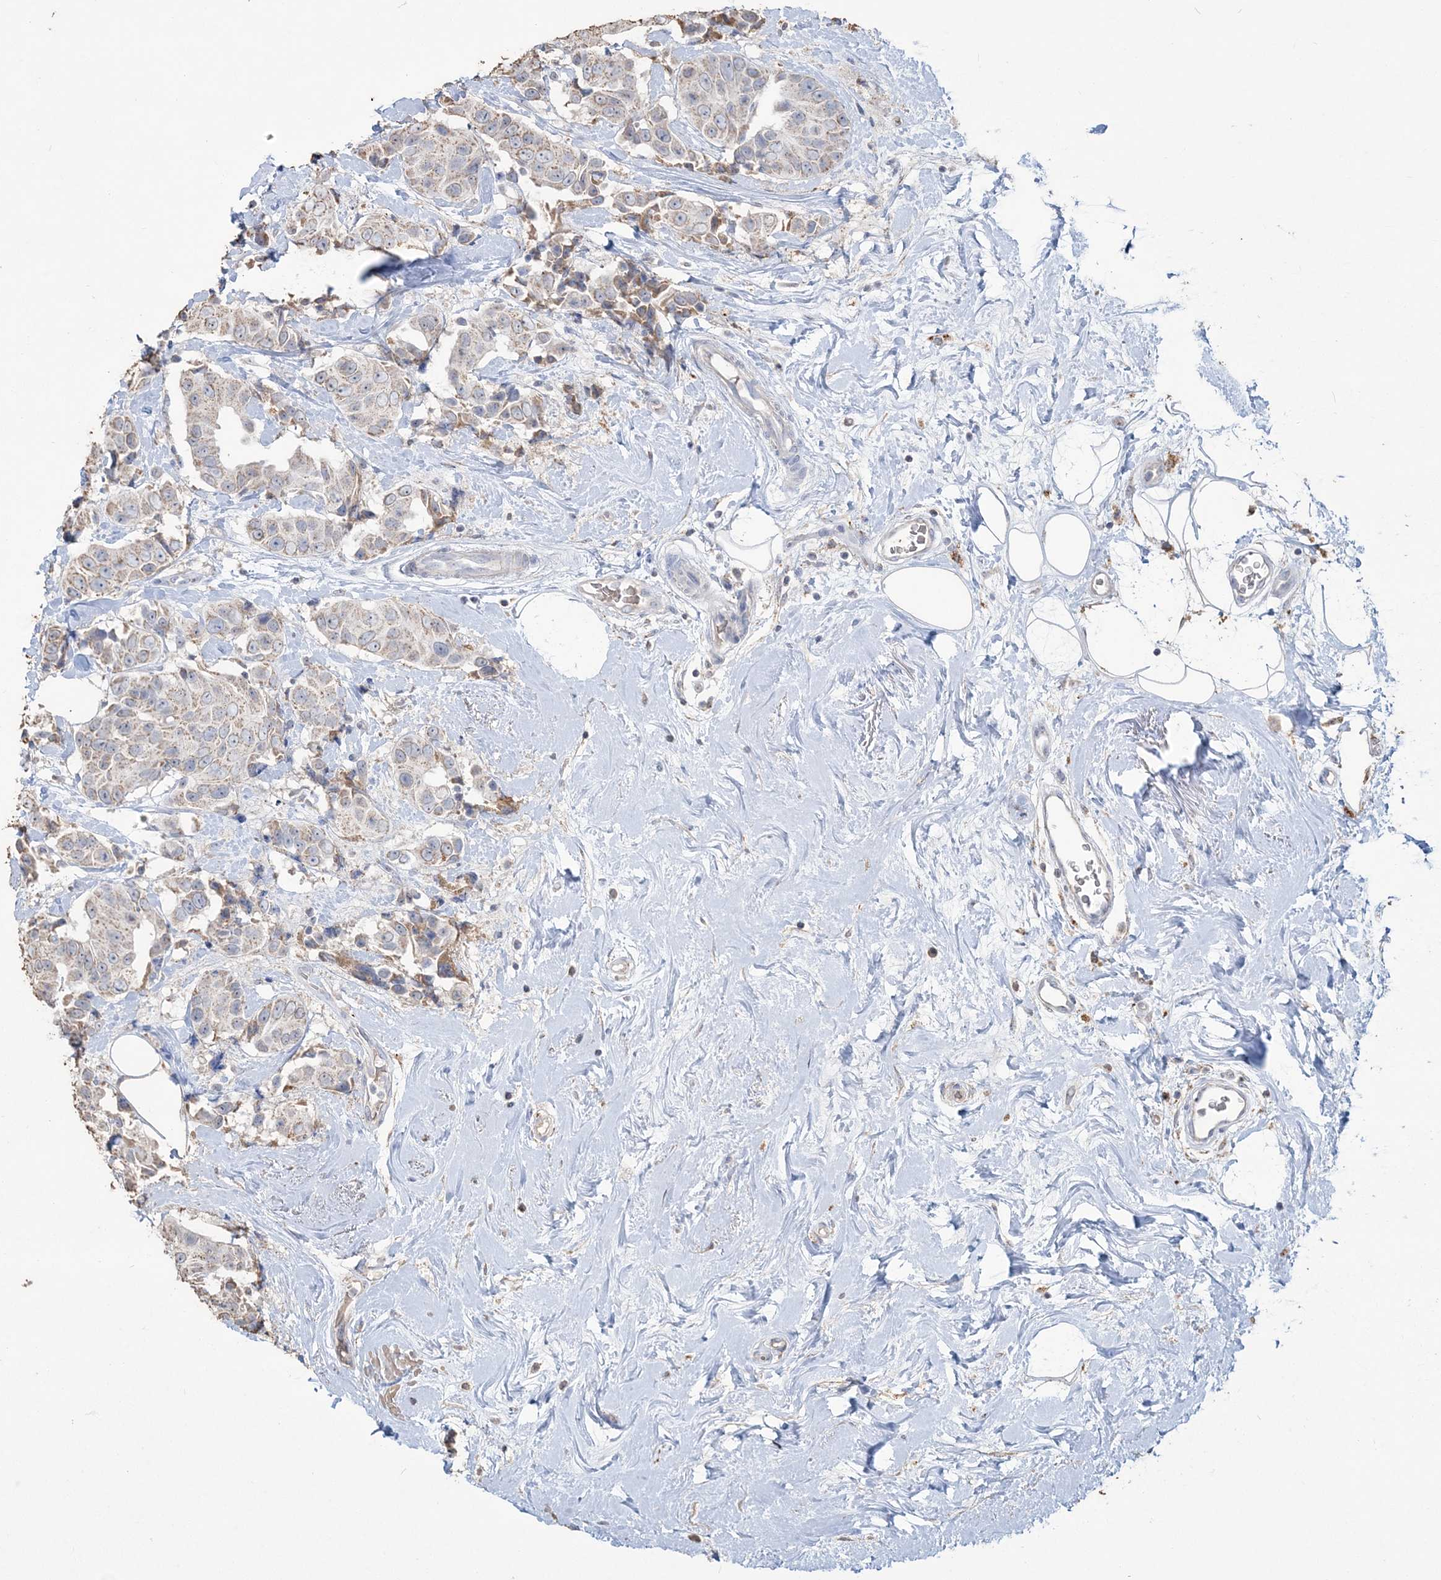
{"staining": {"intensity": "moderate", "quantity": "<25%", "location": "cytoplasmic/membranous"}, "tissue": "breast cancer", "cell_type": "Tumor cells", "image_type": "cancer", "snomed": [{"axis": "morphology", "description": "Normal tissue, NOS"}, {"axis": "morphology", "description": "Duct carcinoma"}, {"axis": "topography", "description": "Breast"}], "caption": "Immunohistochemistry (IHC) image of neoplastic tissue: breast cancer (invasive ductal carcinoma) stained using IHC reveals low levels of moderate protein expression localized specifically in the cytoplasmic/membranous of tumor cells, appearing as a cytoplasmic/membranous brown color.", "gene": "SFMBT2", "patient": {"sex": "female", "age": 39}}